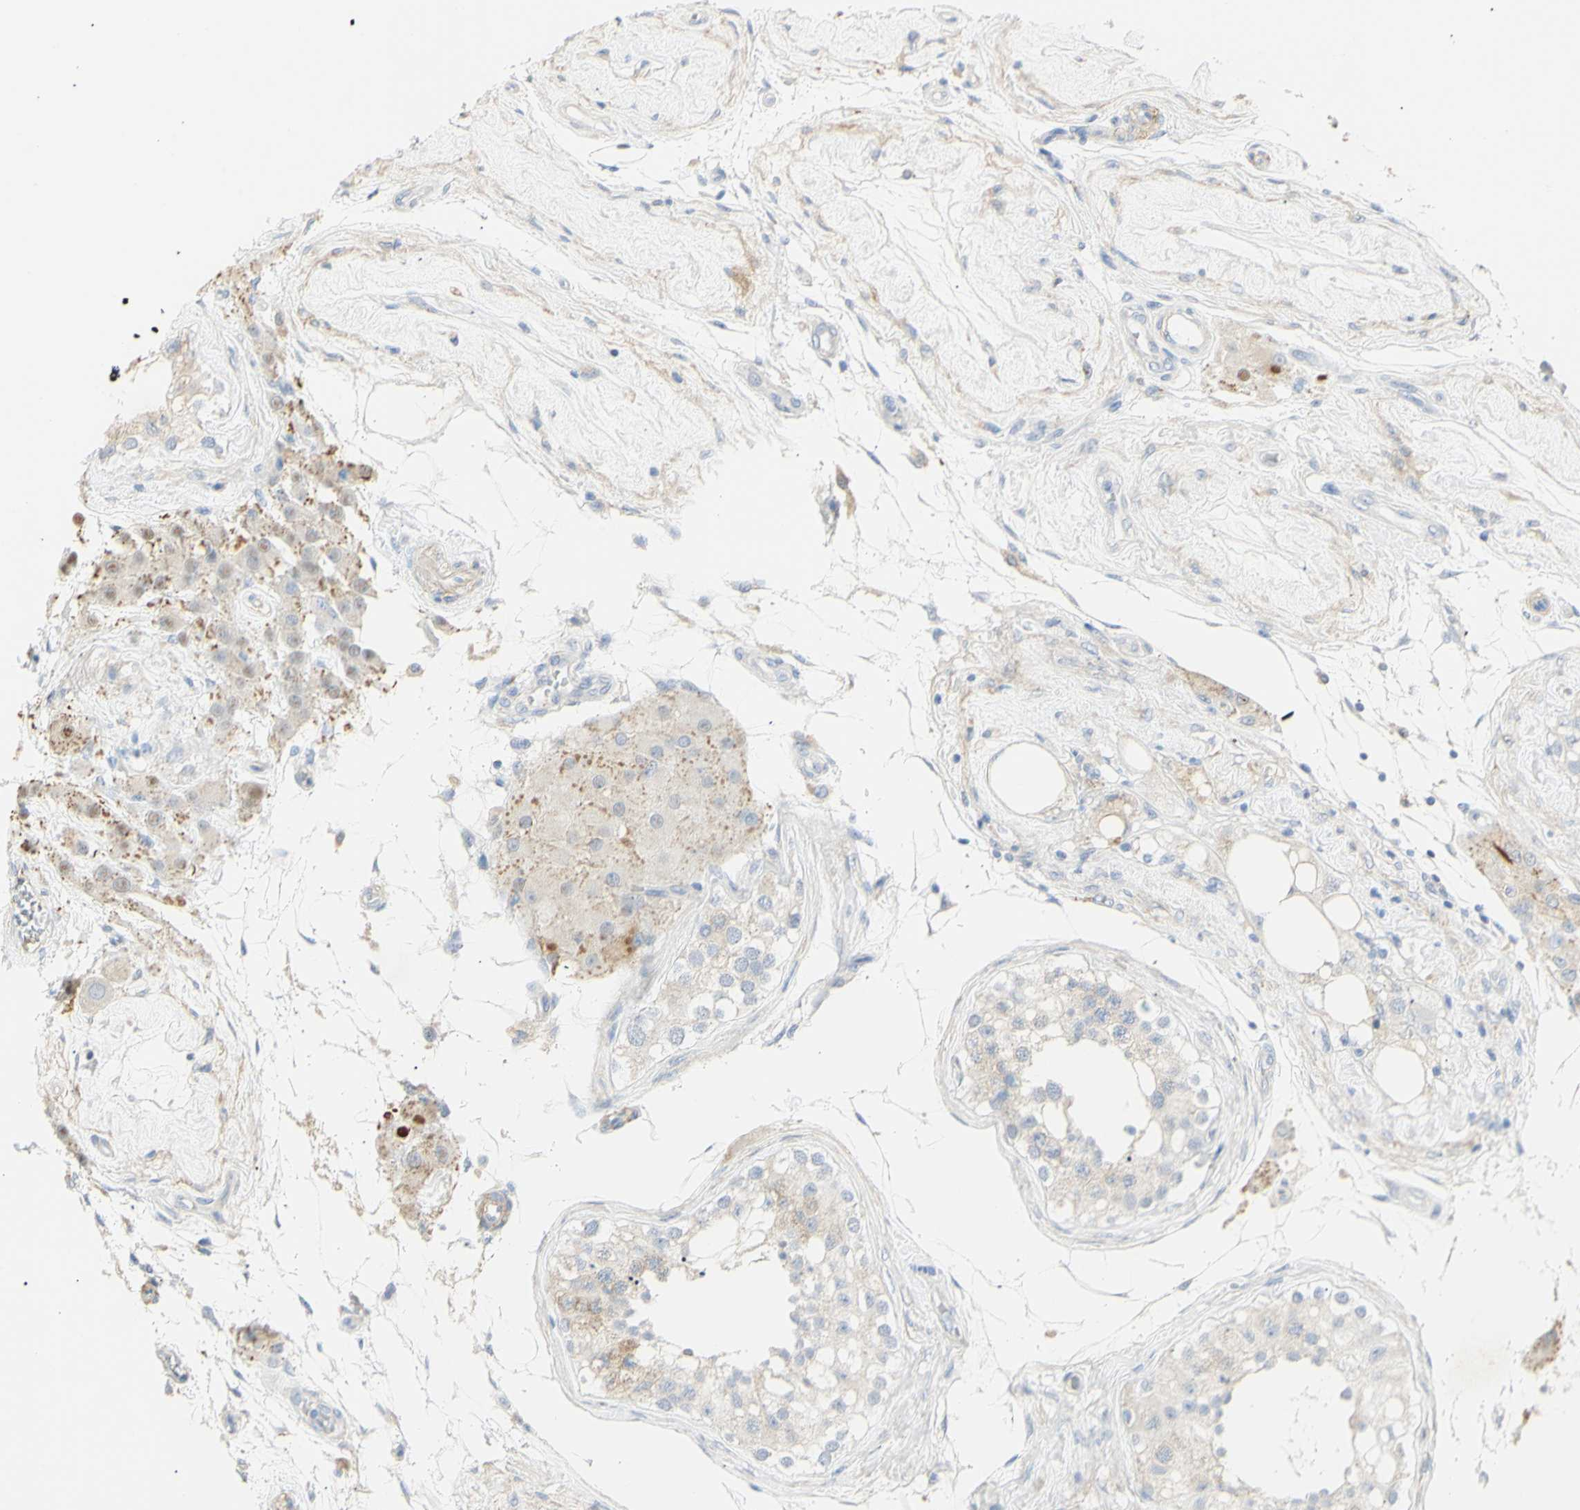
{"staining": {"intensity": "weak", "quantity": "25%-75%", "location": "cytoplasmic/membranous"}, "tissue": "testis", "cell_type": "Cells in seminiferous ducts", "image_type": "normal", "snomed": [{"axis": "morphology", "description": "Normal tissue, NOS"}, {"axis": "topography", "description": "Testis"}], "caption": "IHC photomicrograph of unremarkable testis stained for a protein (brown), which demonstrates low levels of weak cytoplasmic/membranous staining in about 25%-75% of cells in seminiferous ducts.", "gene": "B4GALNT3", "patient": {"sex": "male", "age": 68}}